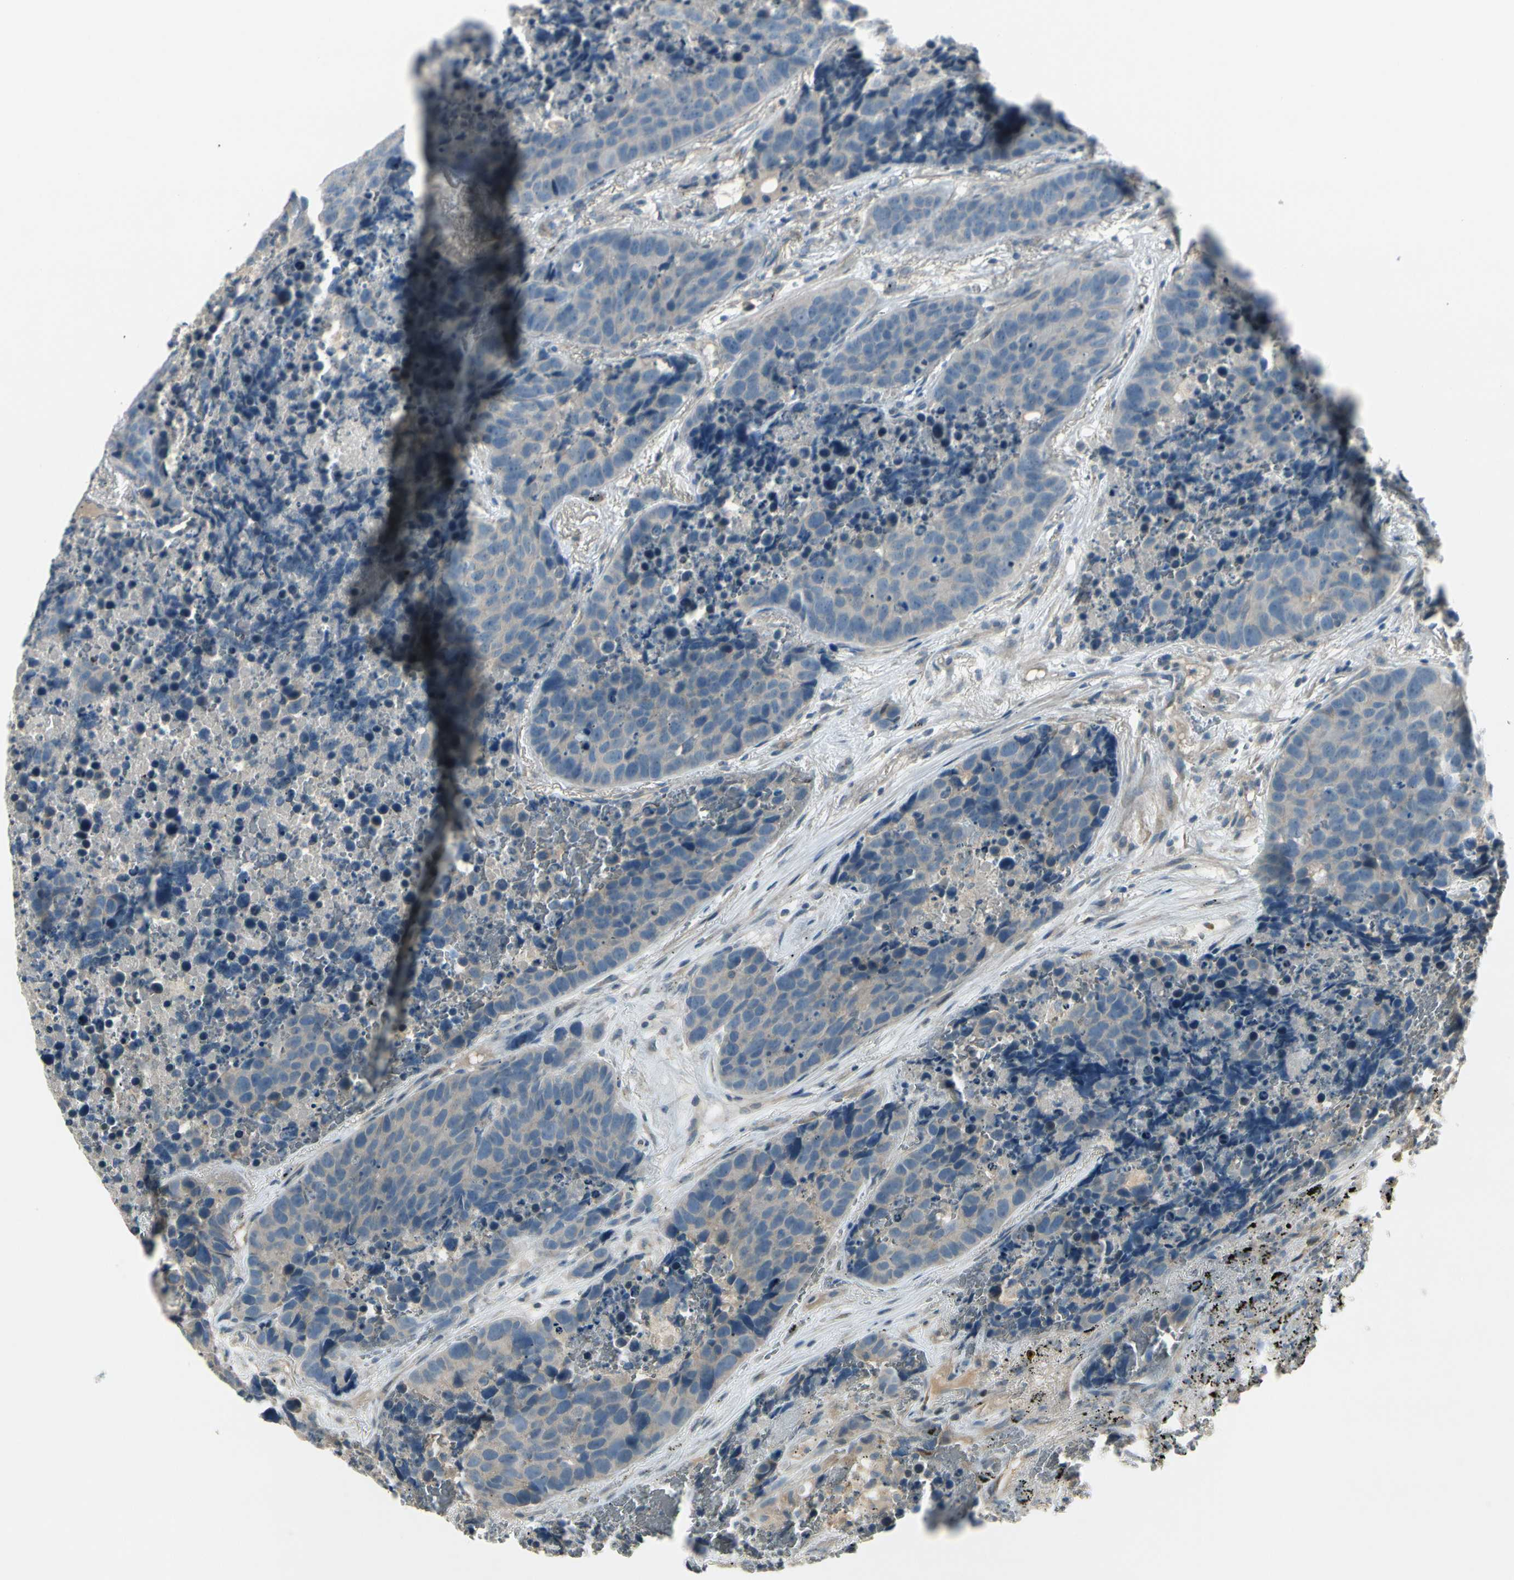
{"staining": {"intensity": "negative", "quantity": "none", "location": "none"}, "tissue": "carcinoid", "cell_type": "Tumor cells", "image_type": "cancer", "snomed": [{"axis": "morphology", "description": "Carcinoid, malignant, NOS"}, {"axis": "topography", "description": "Lung"}], "caption": "Protein analysis of carcinoid exhibits no significant expression in tumor cells.", "gene": "PPP3CB", "patient": {"sex": "male", "age": 60}}